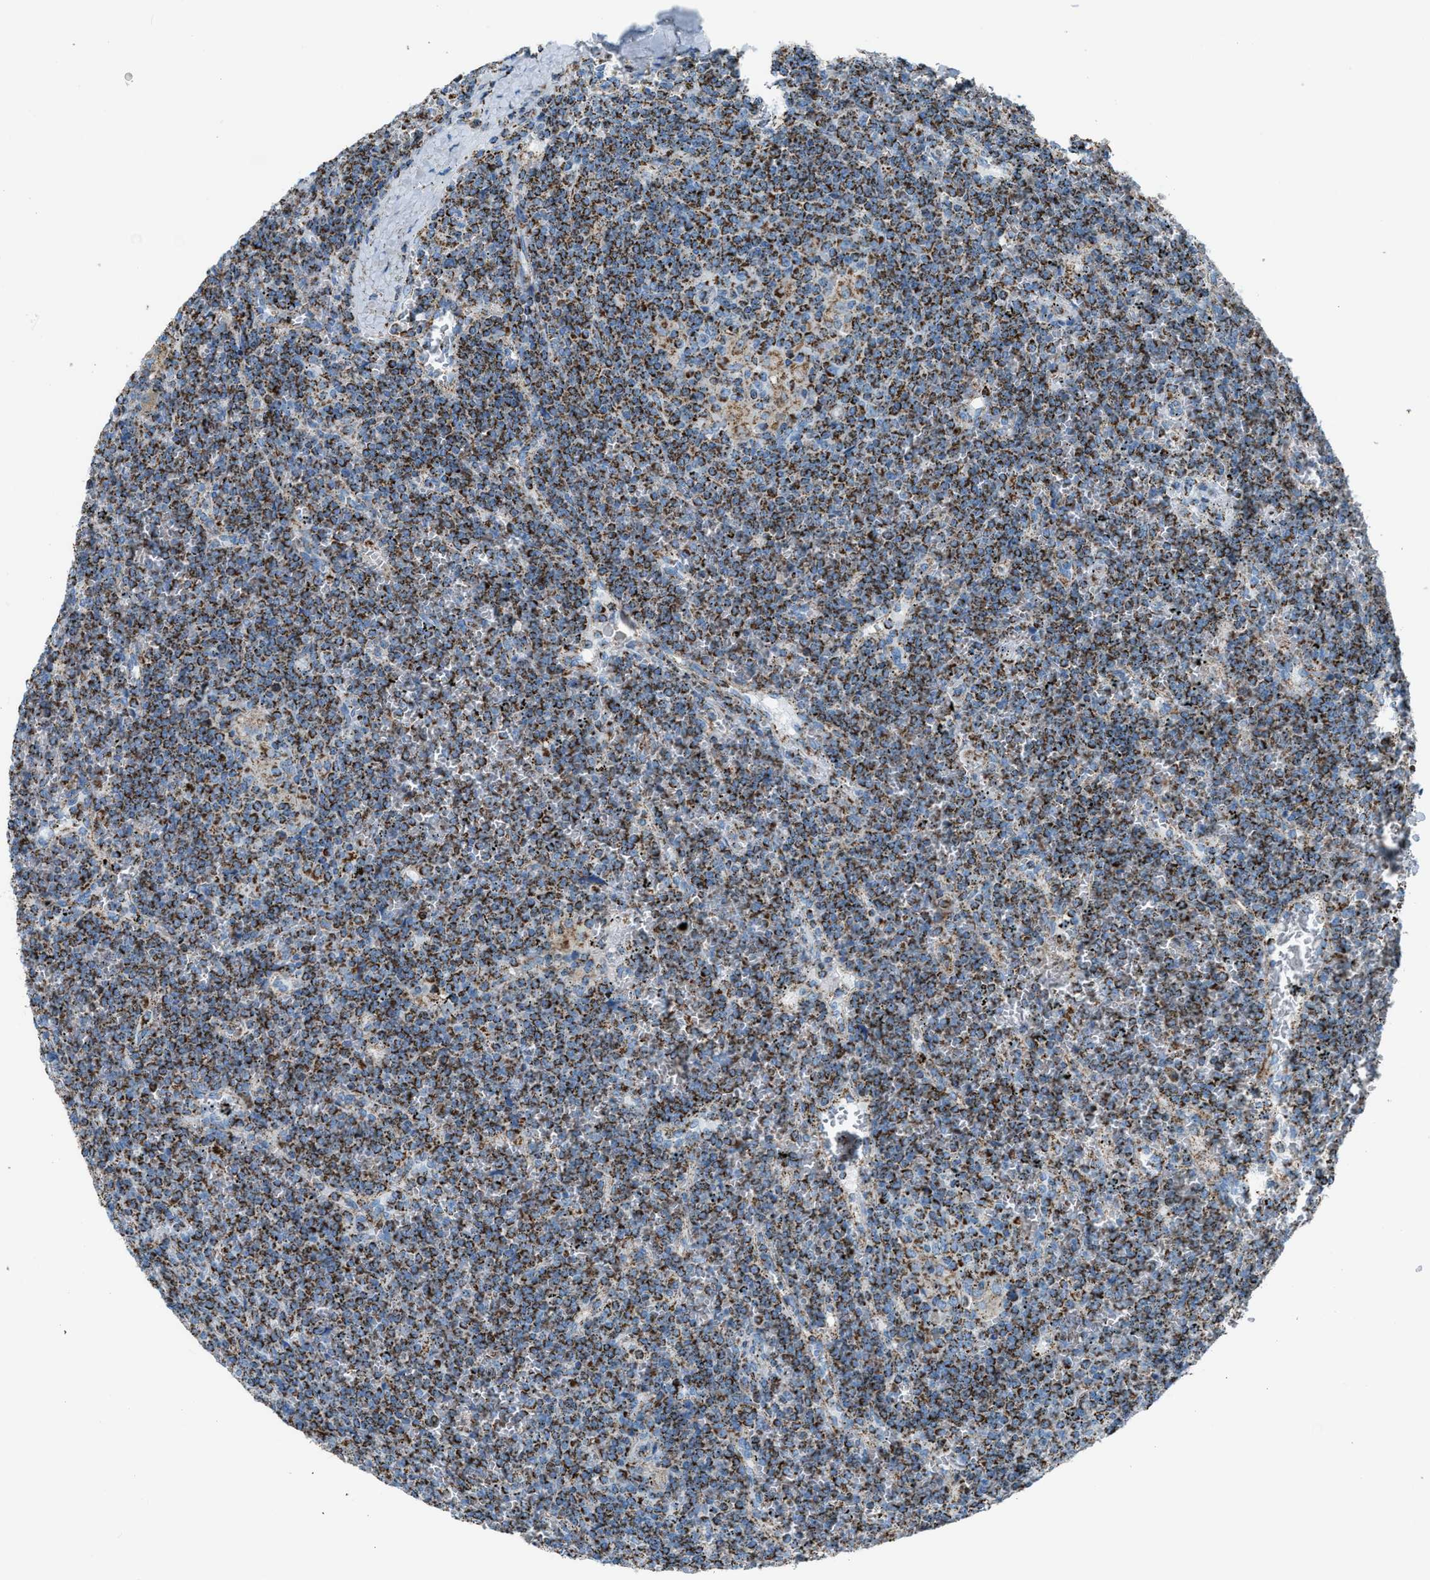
{"staining": {"intensity": "strong", "quantity": "25%-75%", "location": "cytoplasmic/membranous"}, "tissue": "lymphoma", "cell_type": "Tumor cells", "image_type": "cancer", "snomed": [{"axis": "morphology", "description": "Malignant lymphoma, non-Hodgkin's type, Low grade"}, {"axis": "topography", "description": "Spleen"}], "caption": "DAB (3,3'-diaminobenzidine) immunohistochemical staining of human malignant lymphoma, non-Hodgkin's type (low-grade) shows strong cytoplasmic/membranous protein staining in approximately 25%-75% of tumor cells.", "gene": "MDH2", "patient": {"sex": "female", "age": 19}}